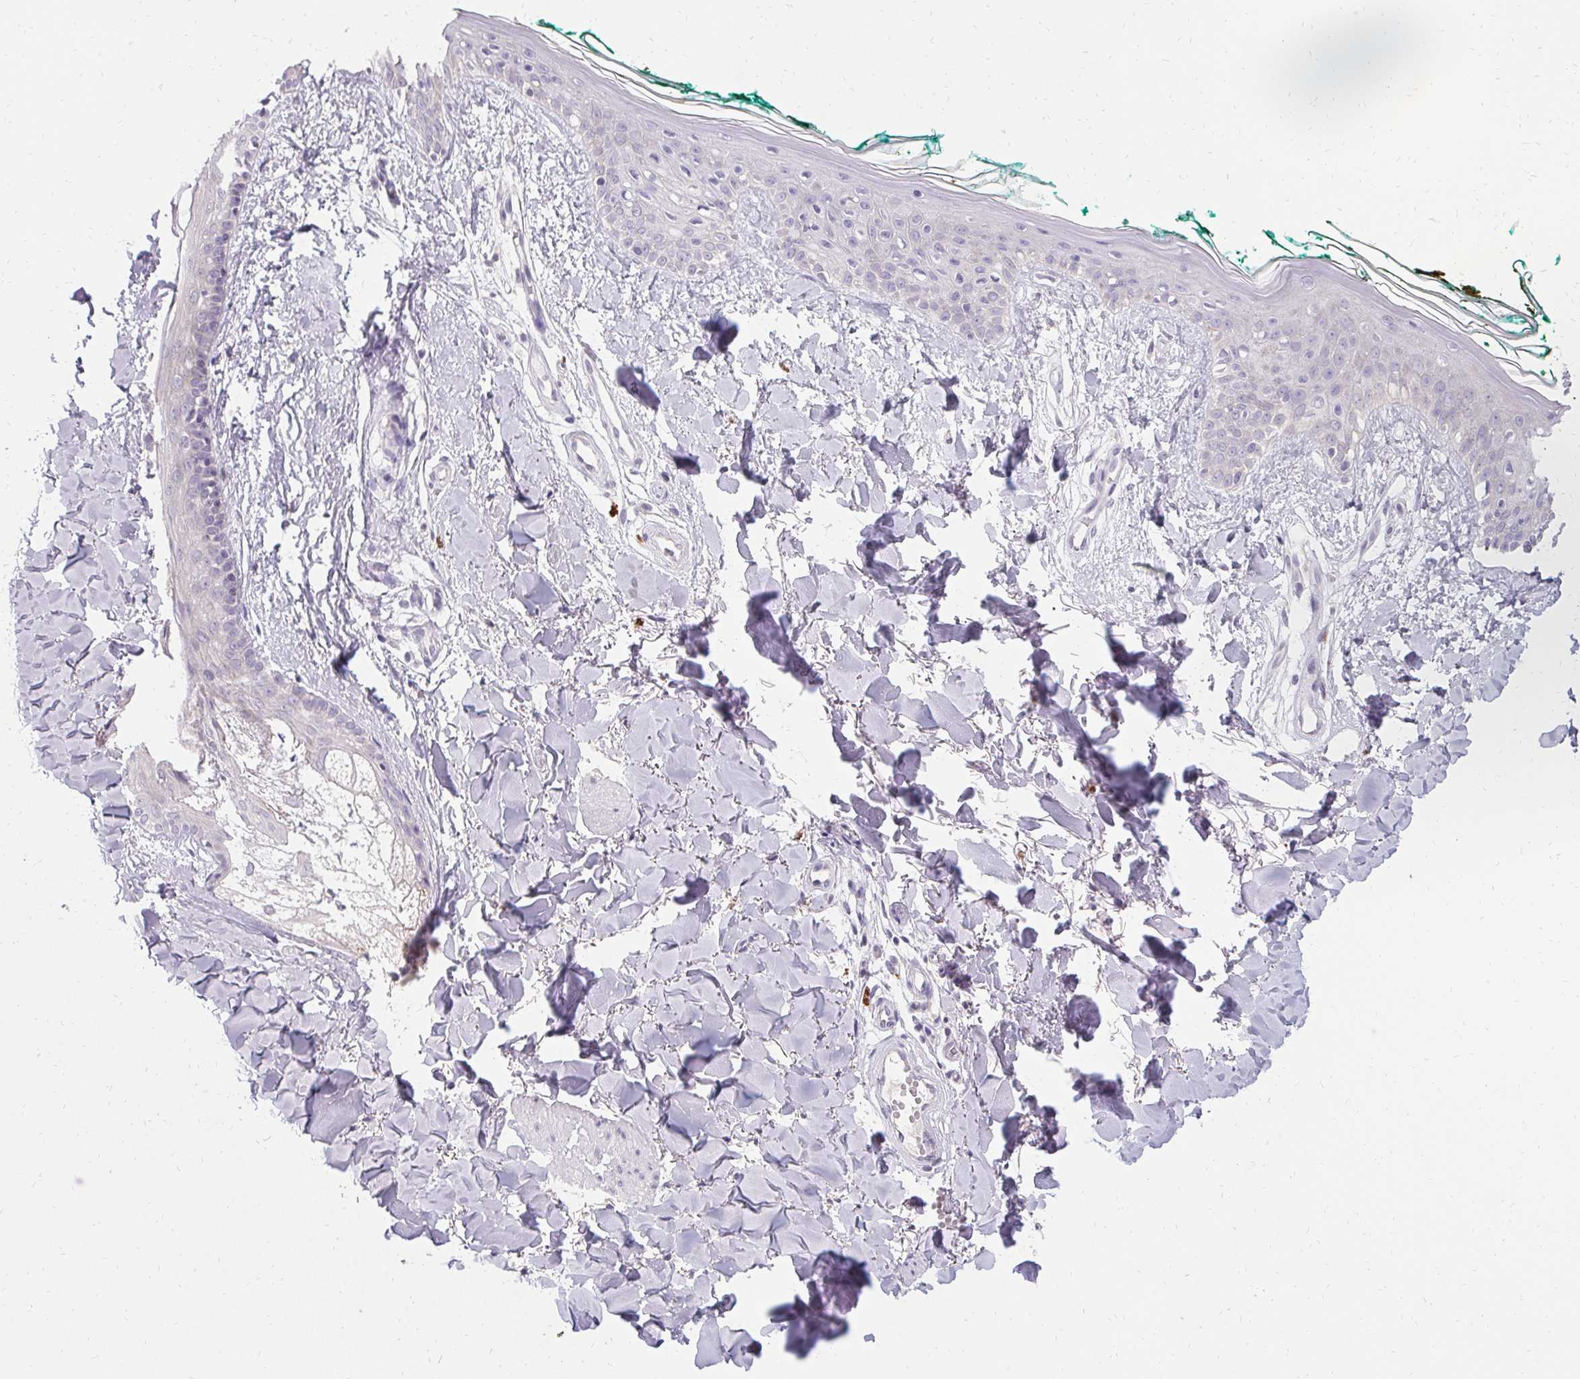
{"staining": {"intensity": "negative", "quantity": "none", "location": "none"}, "tissue": "skin", "cell_type": "Fibroblasts", "image_type": "normal", "snomed": [{"axis": "morphology", "description": "Normal tissue, NOS"}, {"axis": "topography", "description": "Skin"}], "caption": "Skin stained for a protein using IHC demonstrates no expression fibroblasts.", "gene": "HSD17B3", "patient": {"sex": "female", "age": 34}}